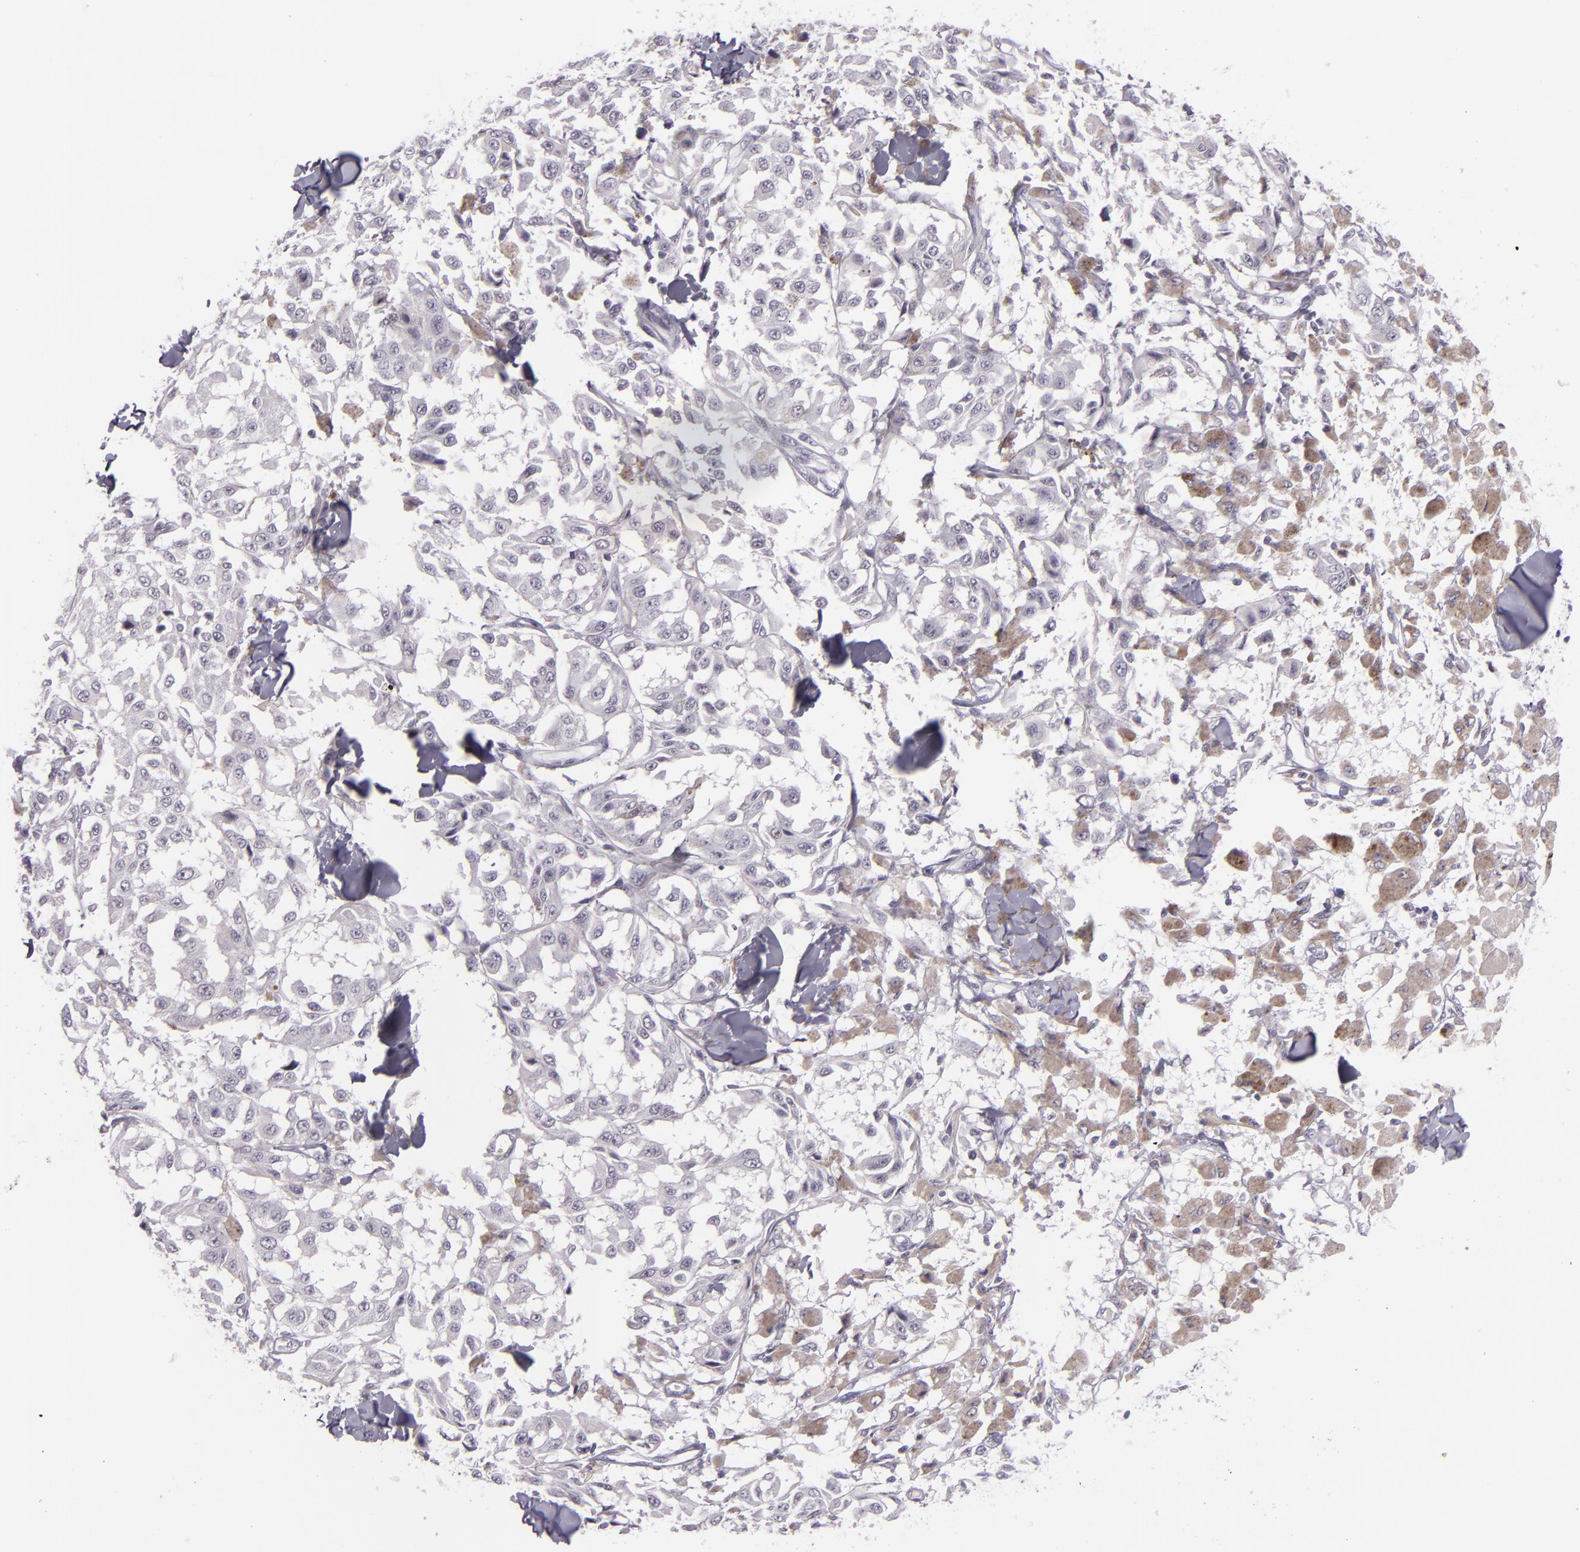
{"staining": {"intensity": "negative", "quantity": "none", "location": "none"}, "tissue": "melanoma", "cell_type": "Tumor cells", "image_type": "cancer", "snomed": [{"axis": "morphology", "description": "Malignant melanoma, NOS"}, {"axis": "topography", "description": "Skin"}], "caption": "IHC histopathology image of neoplastic tissue: melanoma stained with DAB demonstrates no significant protein positivity in tumor cells. The staining was performed using DAB to visualize the protein expression in brown, while the nuclei were stained in blue with hematoxylin (Magnification: 20x).", "gene": "MCM3", "patient": {"sex": "female", "age": 64}}